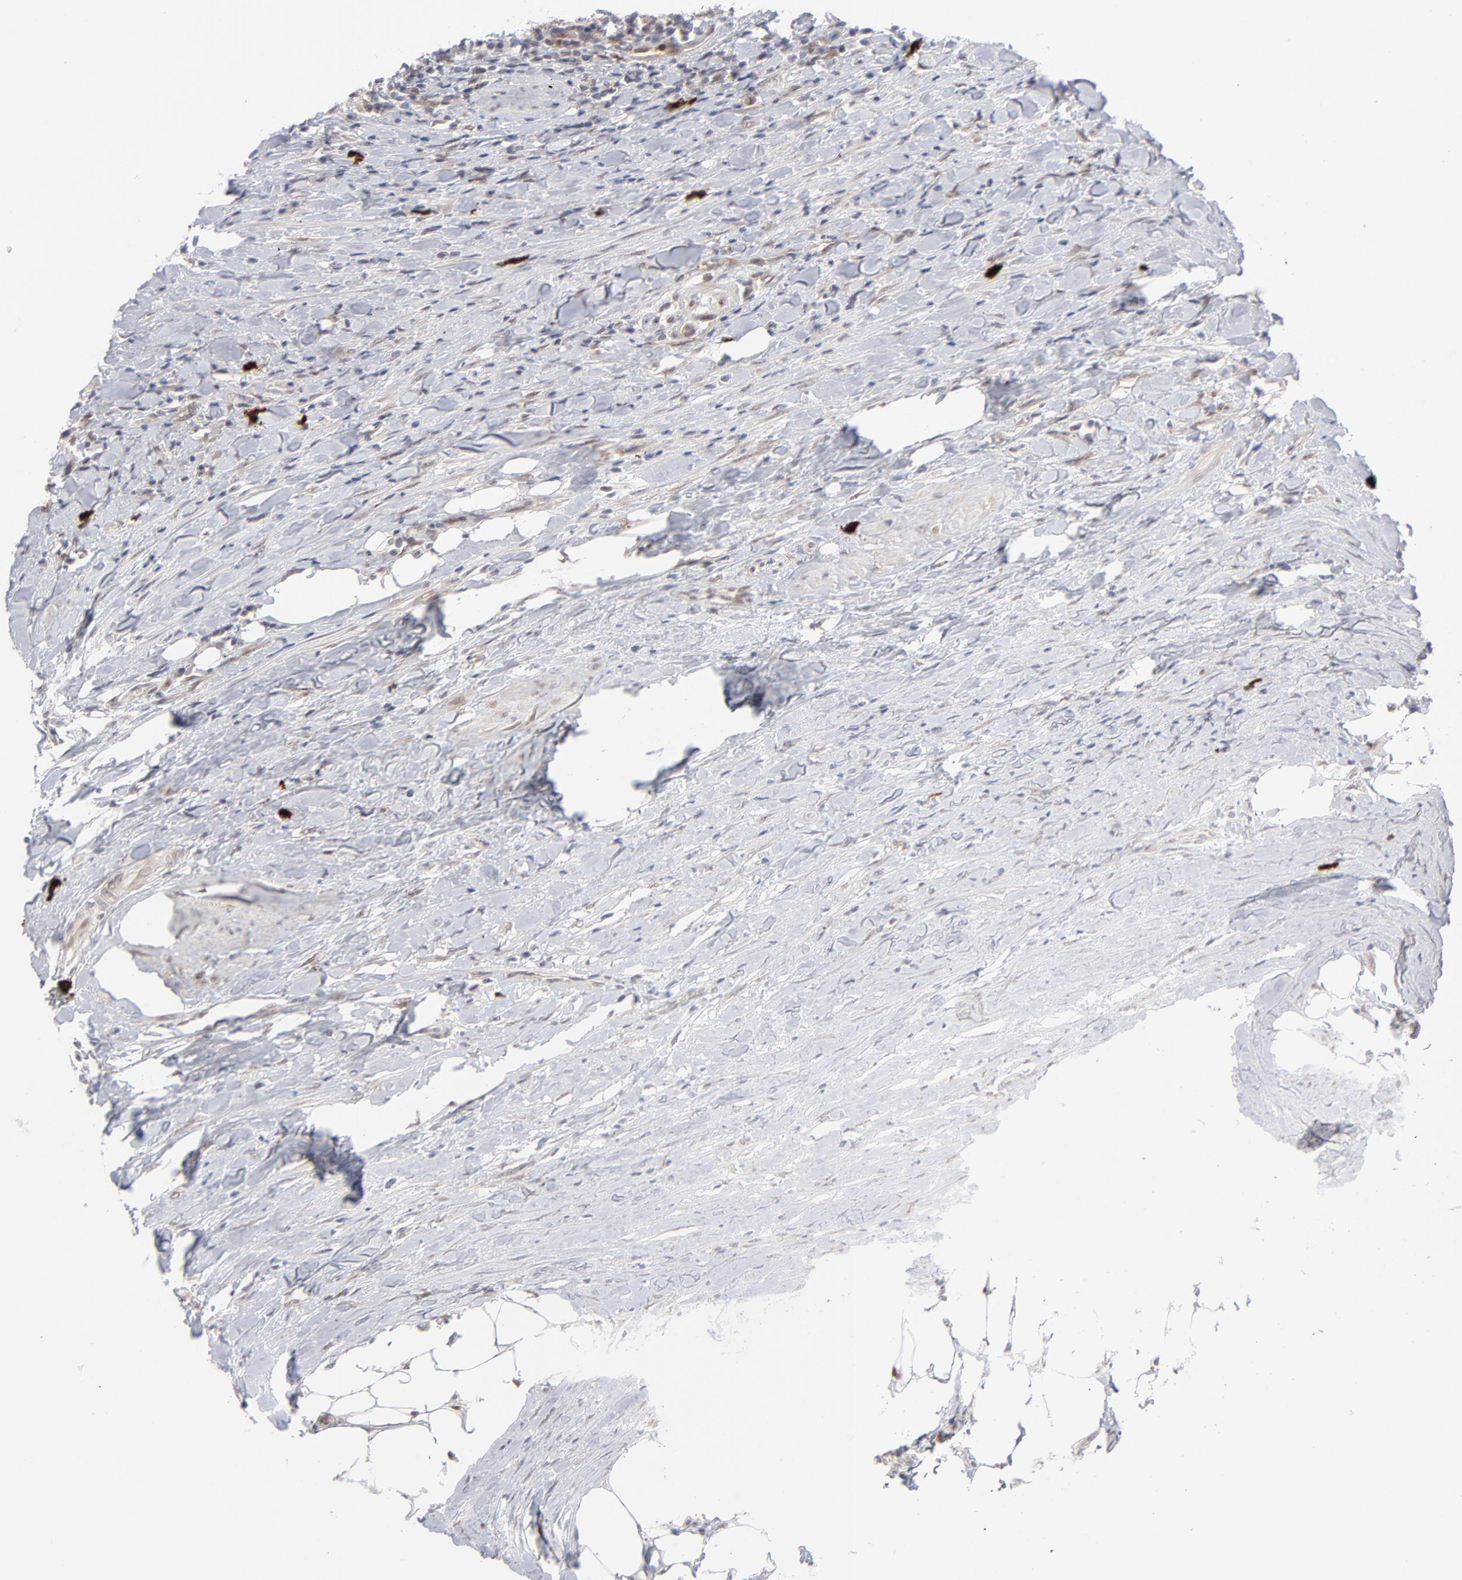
{"staining": {"intensity": "moderate", "quantity": ">75%", "location": "cytoplasmic/membranous,nuclear"}, "tissue": "urothelial cancer", "cell_type": "Tumor cells", "image_type": "cancer", "snomed": [{"axis": "morphology", "description": "Urothelial carcinoma, High grade"}, {"axis": "topography", "description": "Urinary bladder"}], "caption": "Urothelial cancer tissue demonstrates moderate cytoplasmic/membranous and nuclear positivity in approximately >75% of tumor cells", "gene": "NBN", "patient": {"sex": "male", "age": 61}}